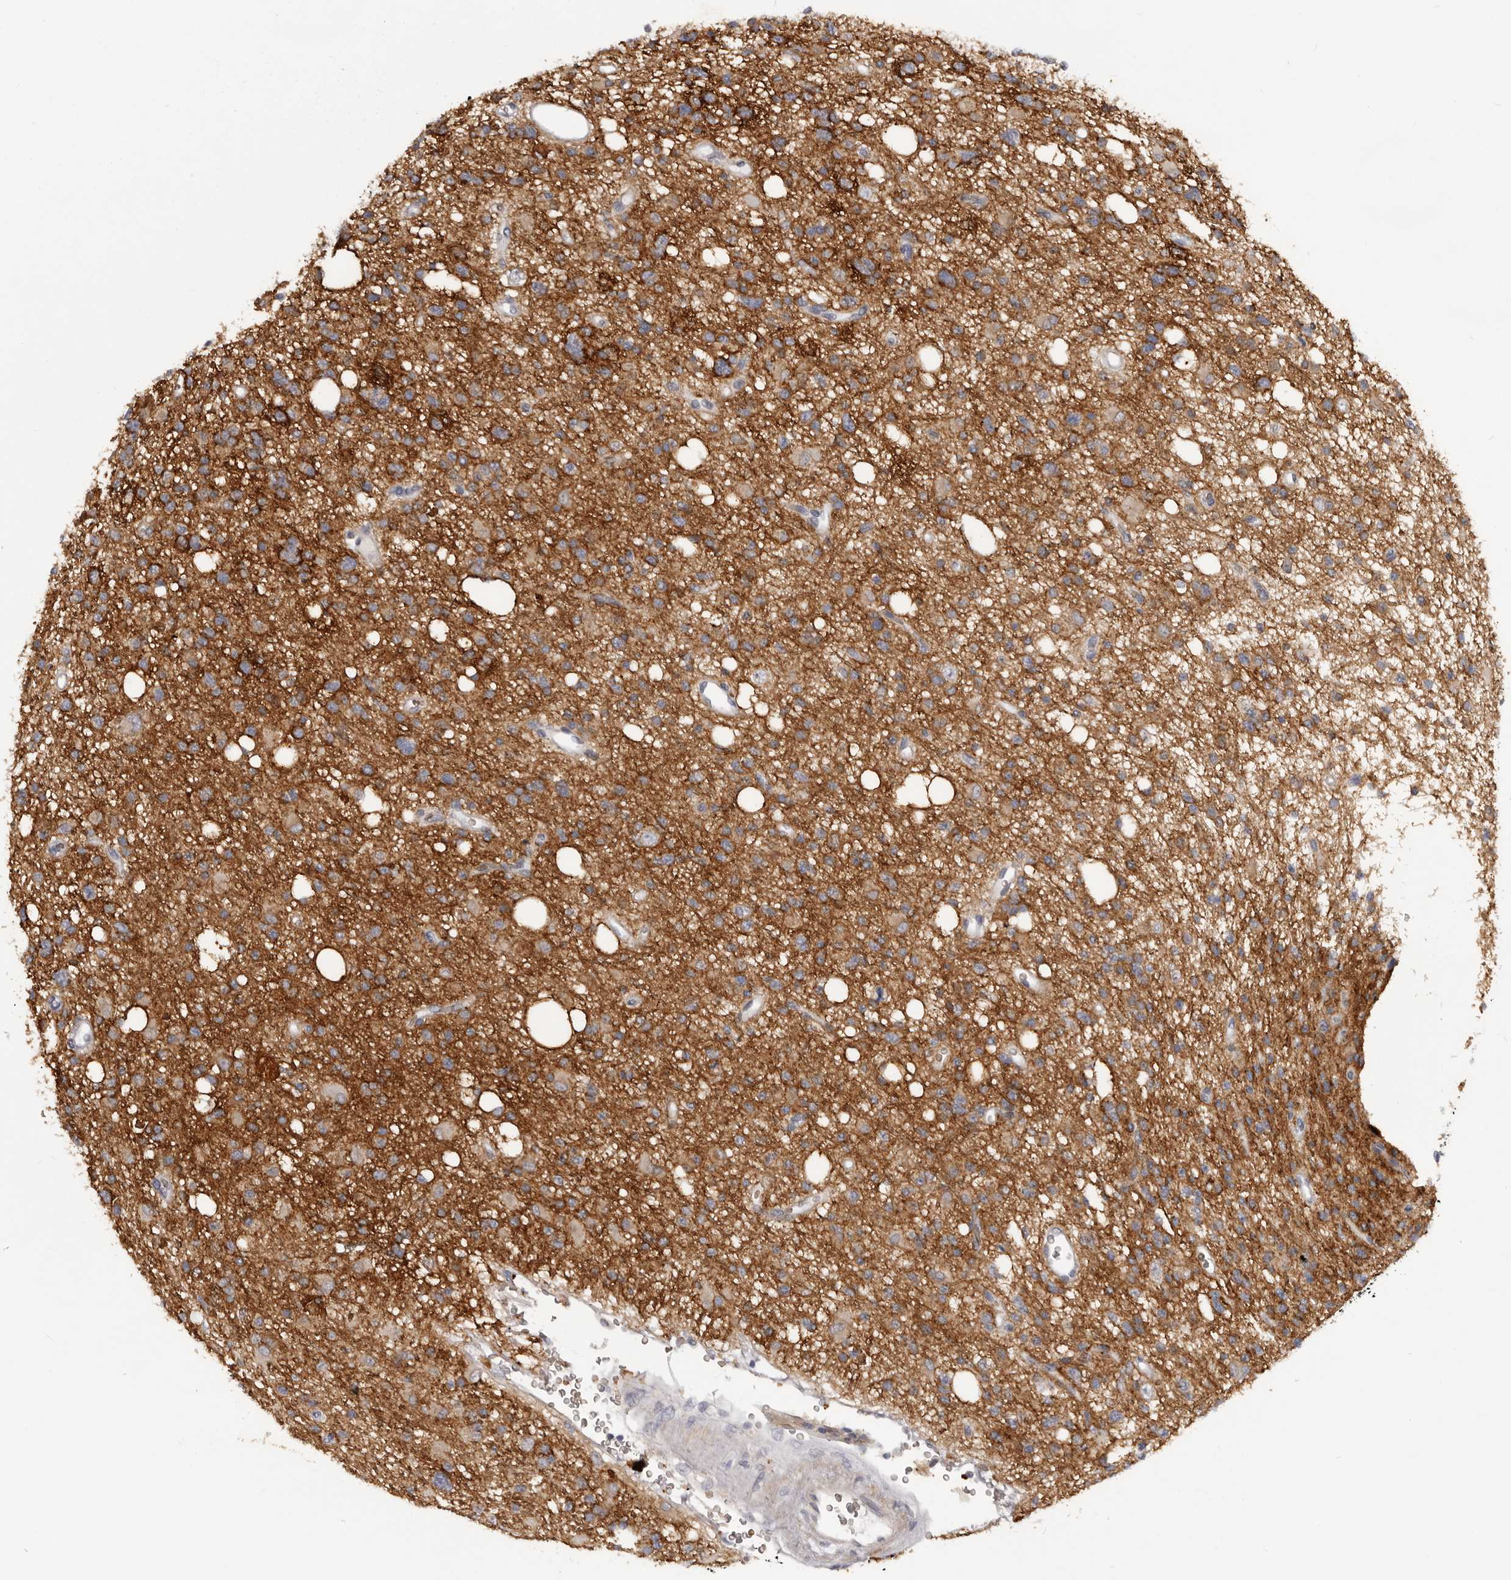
{"staining": {"intensity": "moderate", "quantity": ">75%", "location": "cytoplasmic/membranous"}, "tissue": "glioma", "cell_type": "Tumor cells", "image_type": "cancer", "snomed": [{"axis": "morphology", "description": "Glioma, malignant, High grade"}, {"axis": "topography", "description": "Brain"}], "caption": "Immunohistochemistry photomicrograph of malignant high-grade glioma stained for a protein (brown), which shows medium levels of moderate cytoplasmic/membranous staining in approximately >75% of tumor cells.", "gene": "TNR", "patient": {"sex": "female", "age": 62}}